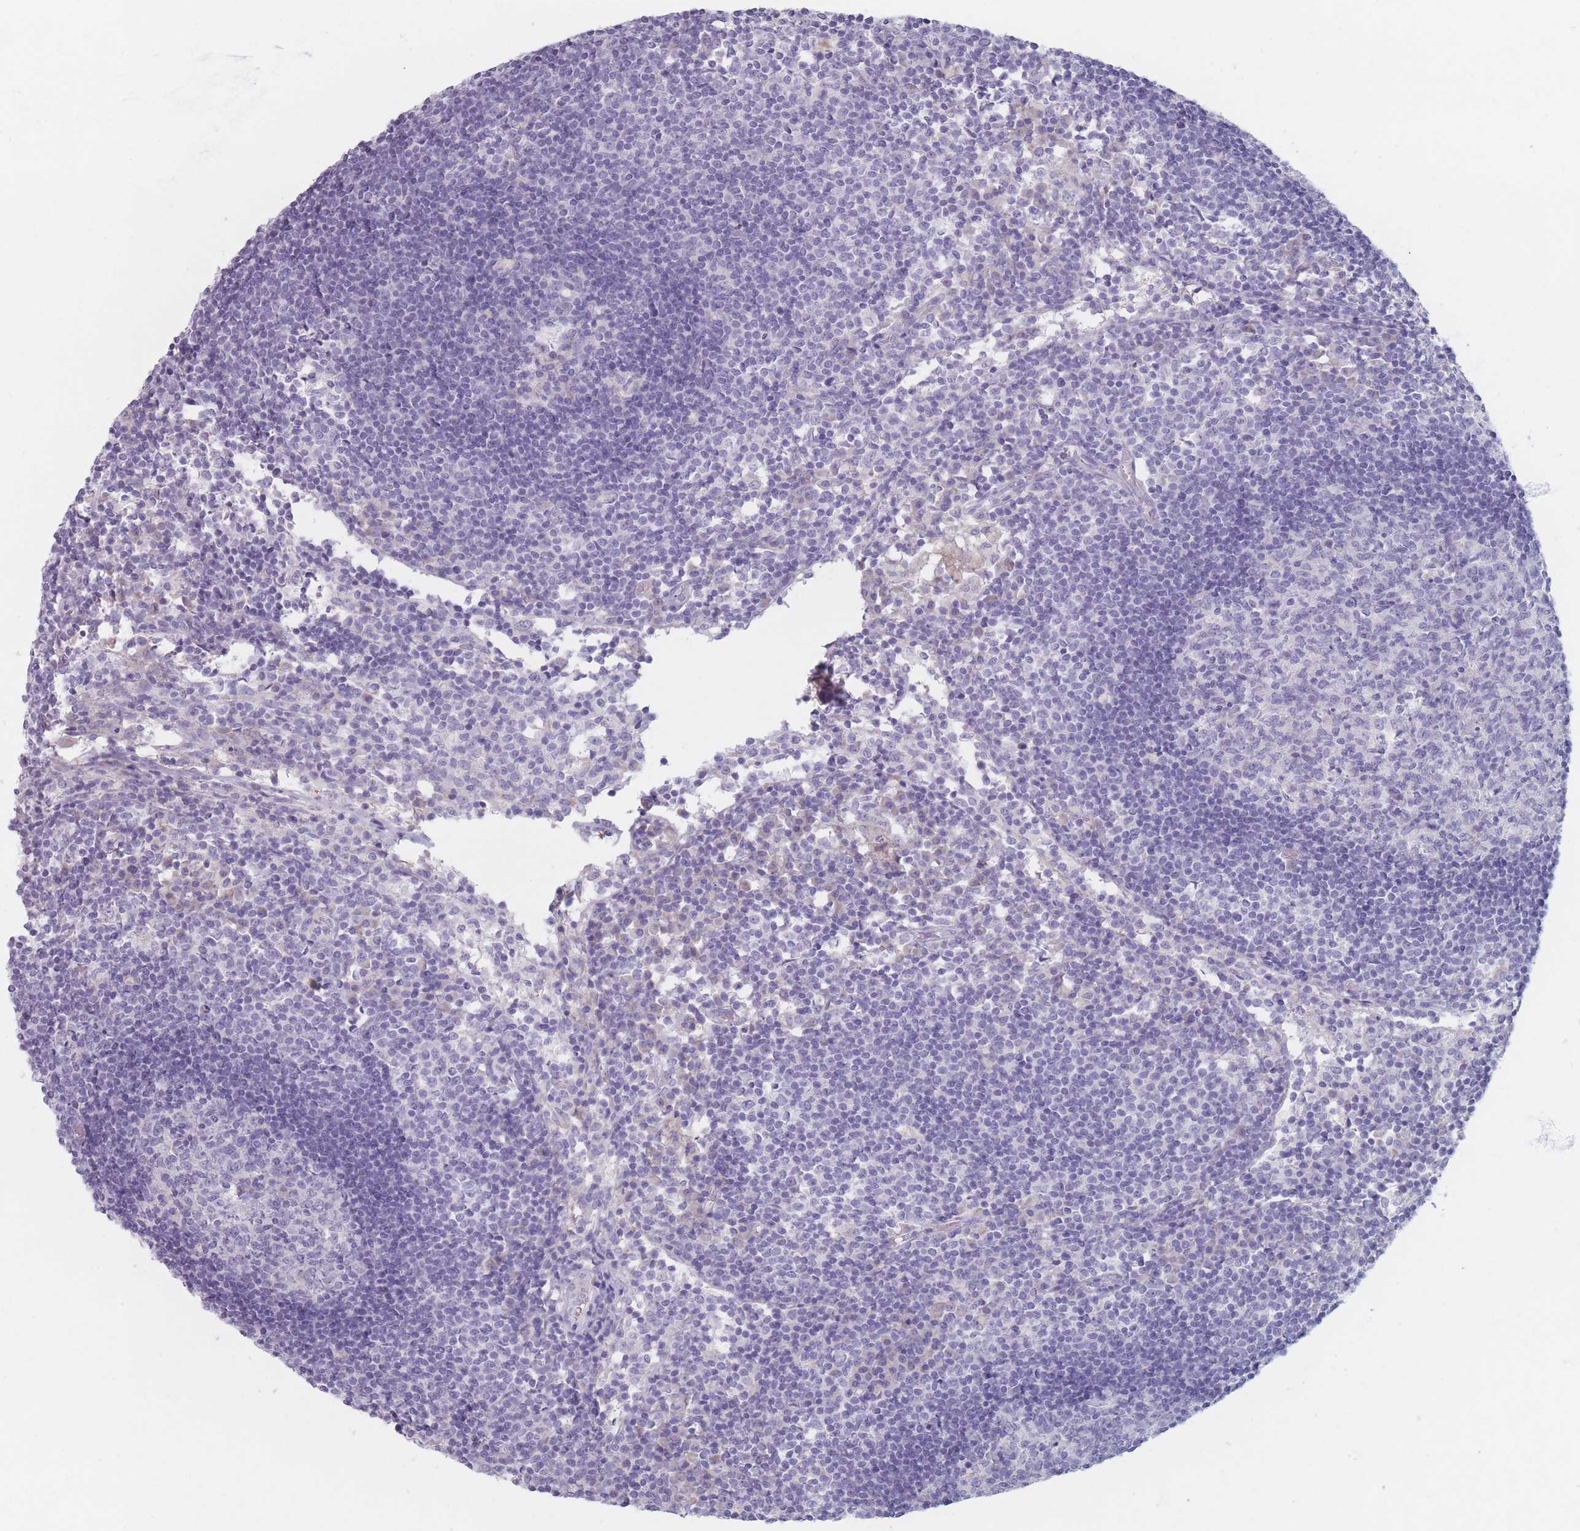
{"staining": {"intensity": "negative", "quantity": "none", "location": "none"}, "tissue": "lymph node", "cell_type": "Germinal center cells", "image_type": "normal", "snomed": [{"axis": "morphology", "description": "Normal tissue, NOS"}, {"axis": "topography", "description": "Lymph node"}], "caption": "IHC photomicrograph of benign lymph node stained for a protein (brown), which exhibits no staining in germinal center cells. The staining is performed using DAB brown chromogen with nuclei counter-stained in using hematoxylin.", "gene": "PIGM", "patient": {"sex": "female", "age": 55}}